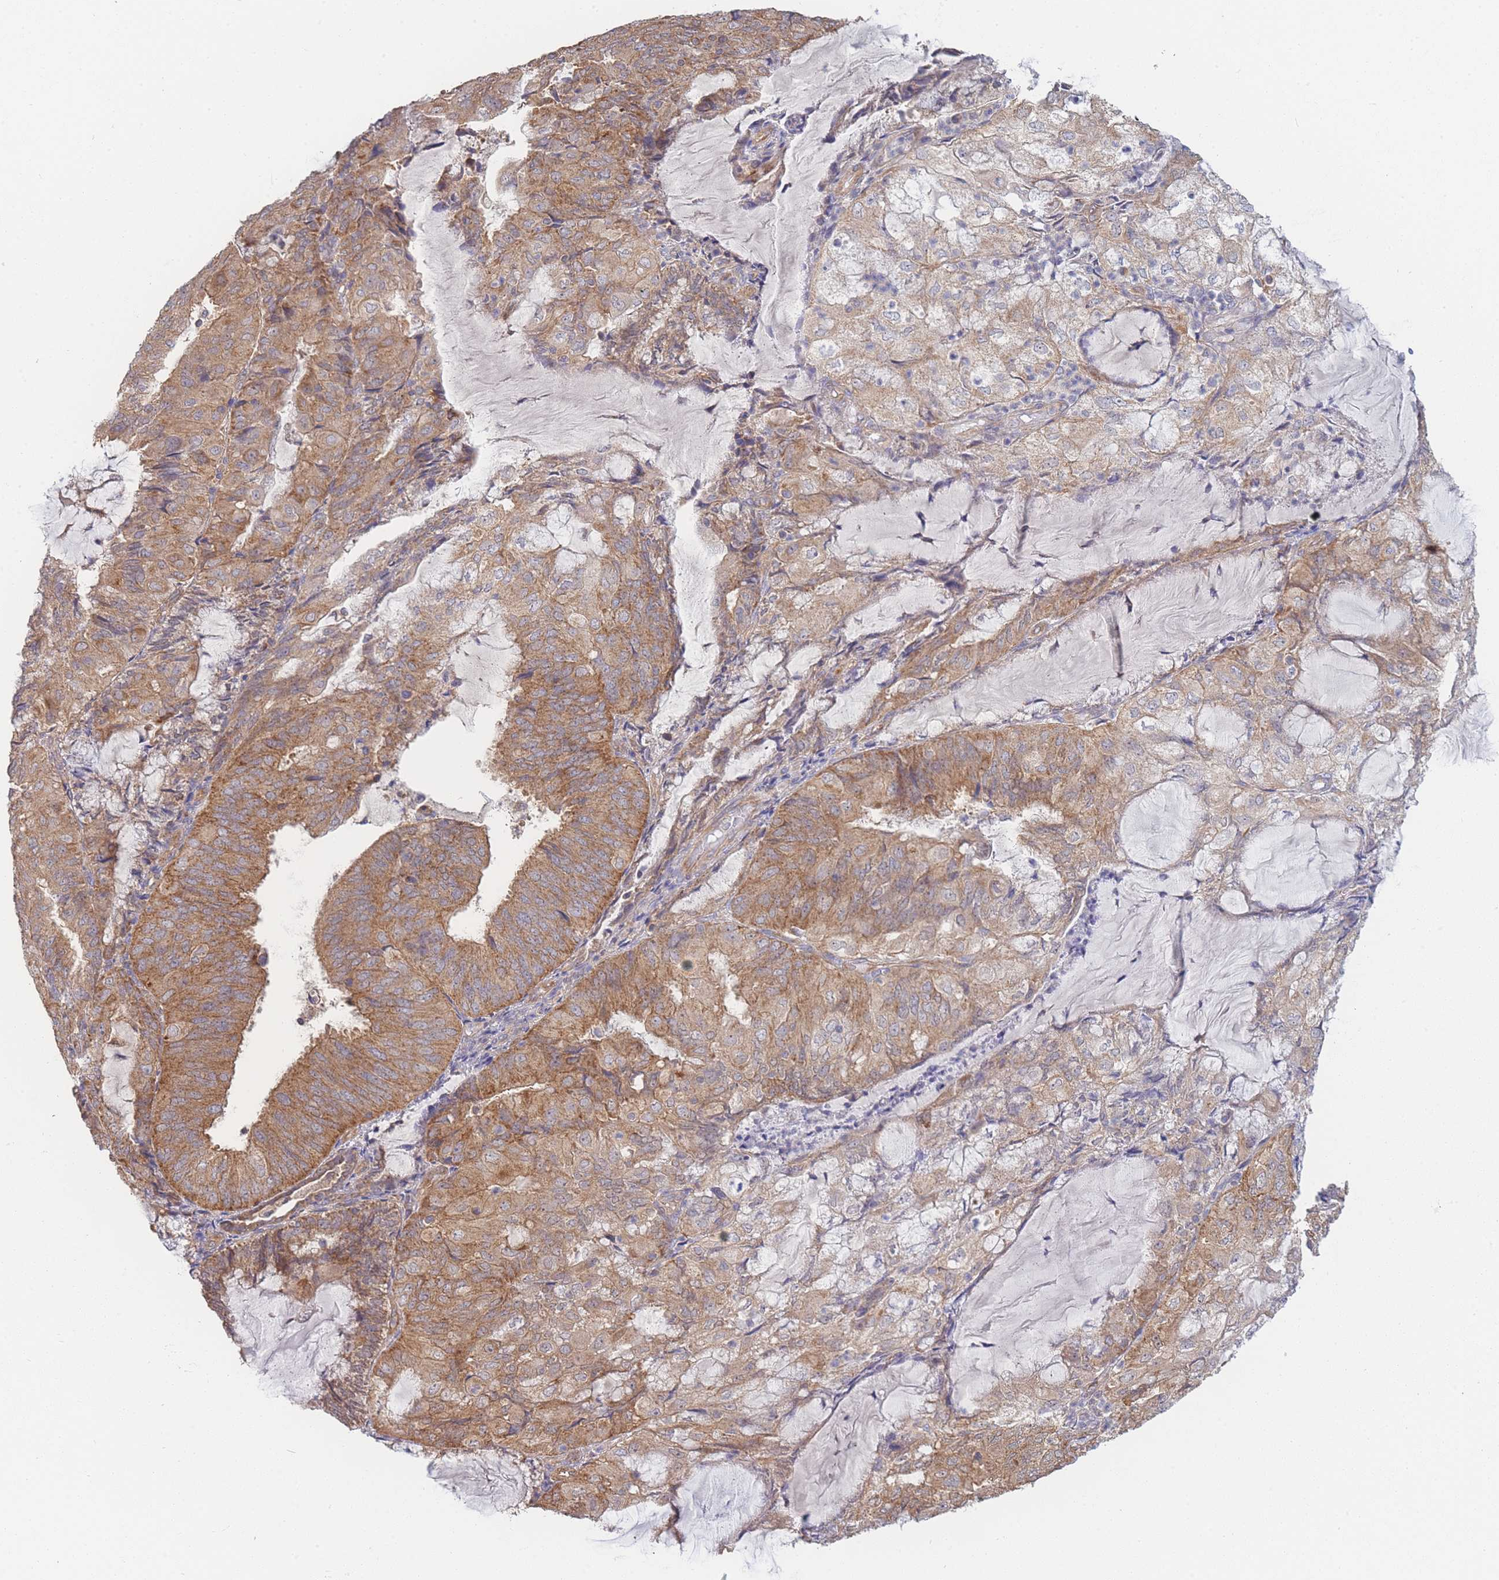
{"staining": {"intensity": "moderate", "quantity": ">75%", "location": "cytoplasmic/membranous"}, "tissue": "endometrial cancer", "cell_type": "Tumor cells", "image_type": "cancer", "snomed": [{"axis": "morphology", "description": "Adenocarcinoma, NOS"}, {"axis": "topography", "description": "Endometrium"}], "caption": "Immunohistochemistry (IHC) (DAB) staining of human adenocarcinoma (endometrial) displays moderate cytoplasmic/membranous protein expression in approximately >75% of tumor cells.", "gene": "MRPS18B", "patient": {"sex": "female", "age": 81}}